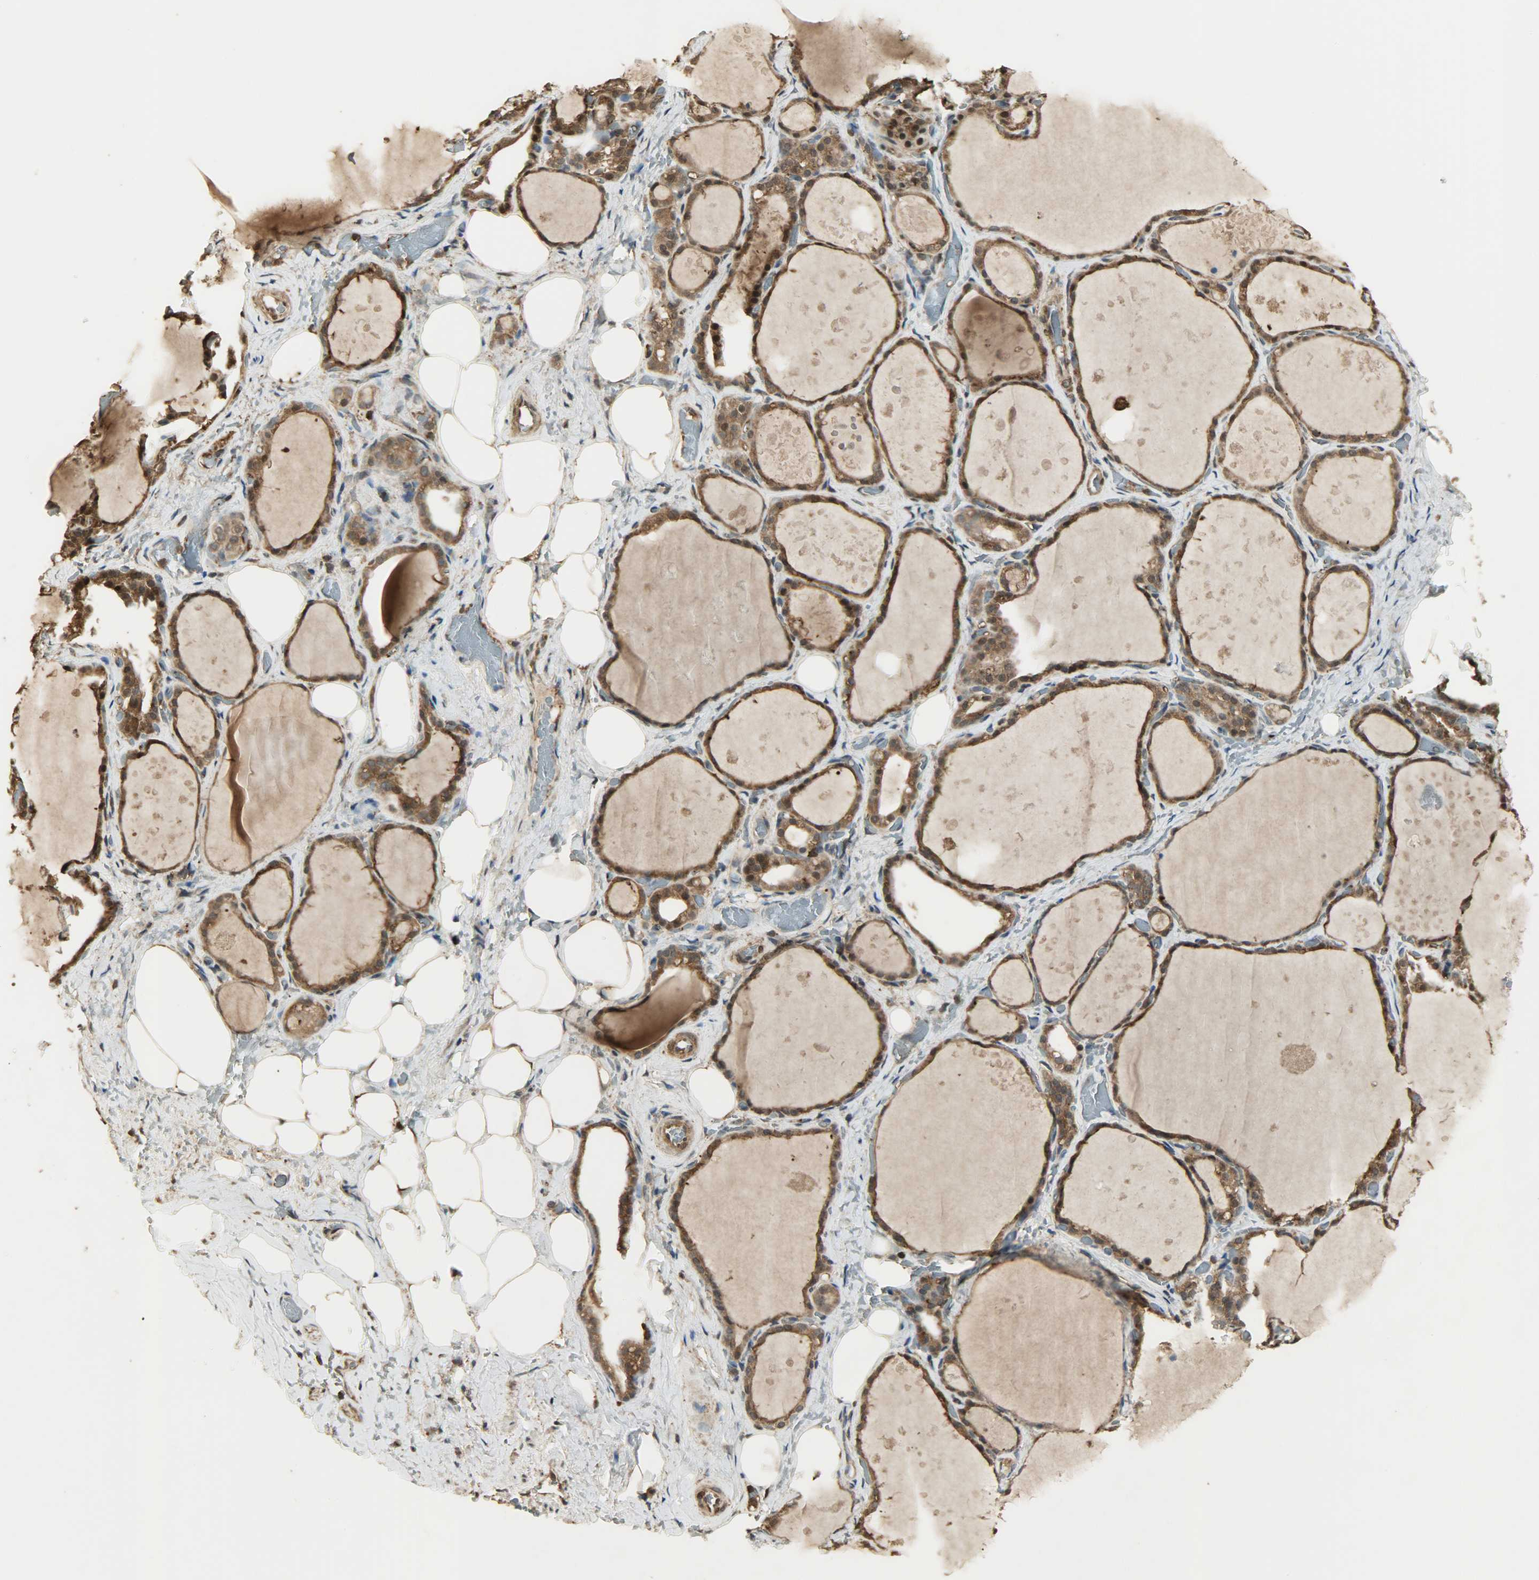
{"staining": {"intensity": "strong", "quantity": ">75%", "location": "cytoplasmic/membranous,nuclear"}, "tissue": "thyroid gland", "cell_type": "Glandular cells", "image_type": "normal", "snomed": [{"axis": "morphology", "description": "Normal tissue, NOS"}, {"axis": "topography", "description": "Thyroid gland"}], "caption": "Thyroid gland stained with DAB (3,3'-diaminobenzidine) immunohistochemistry (IHC) exhibits high levels of strong cytoplasmic/membranous,nuclear expression in approximately >75% of glandular cells.", "gene": "YWHAZ", "patient": {"sex": "male", "age": 61}}